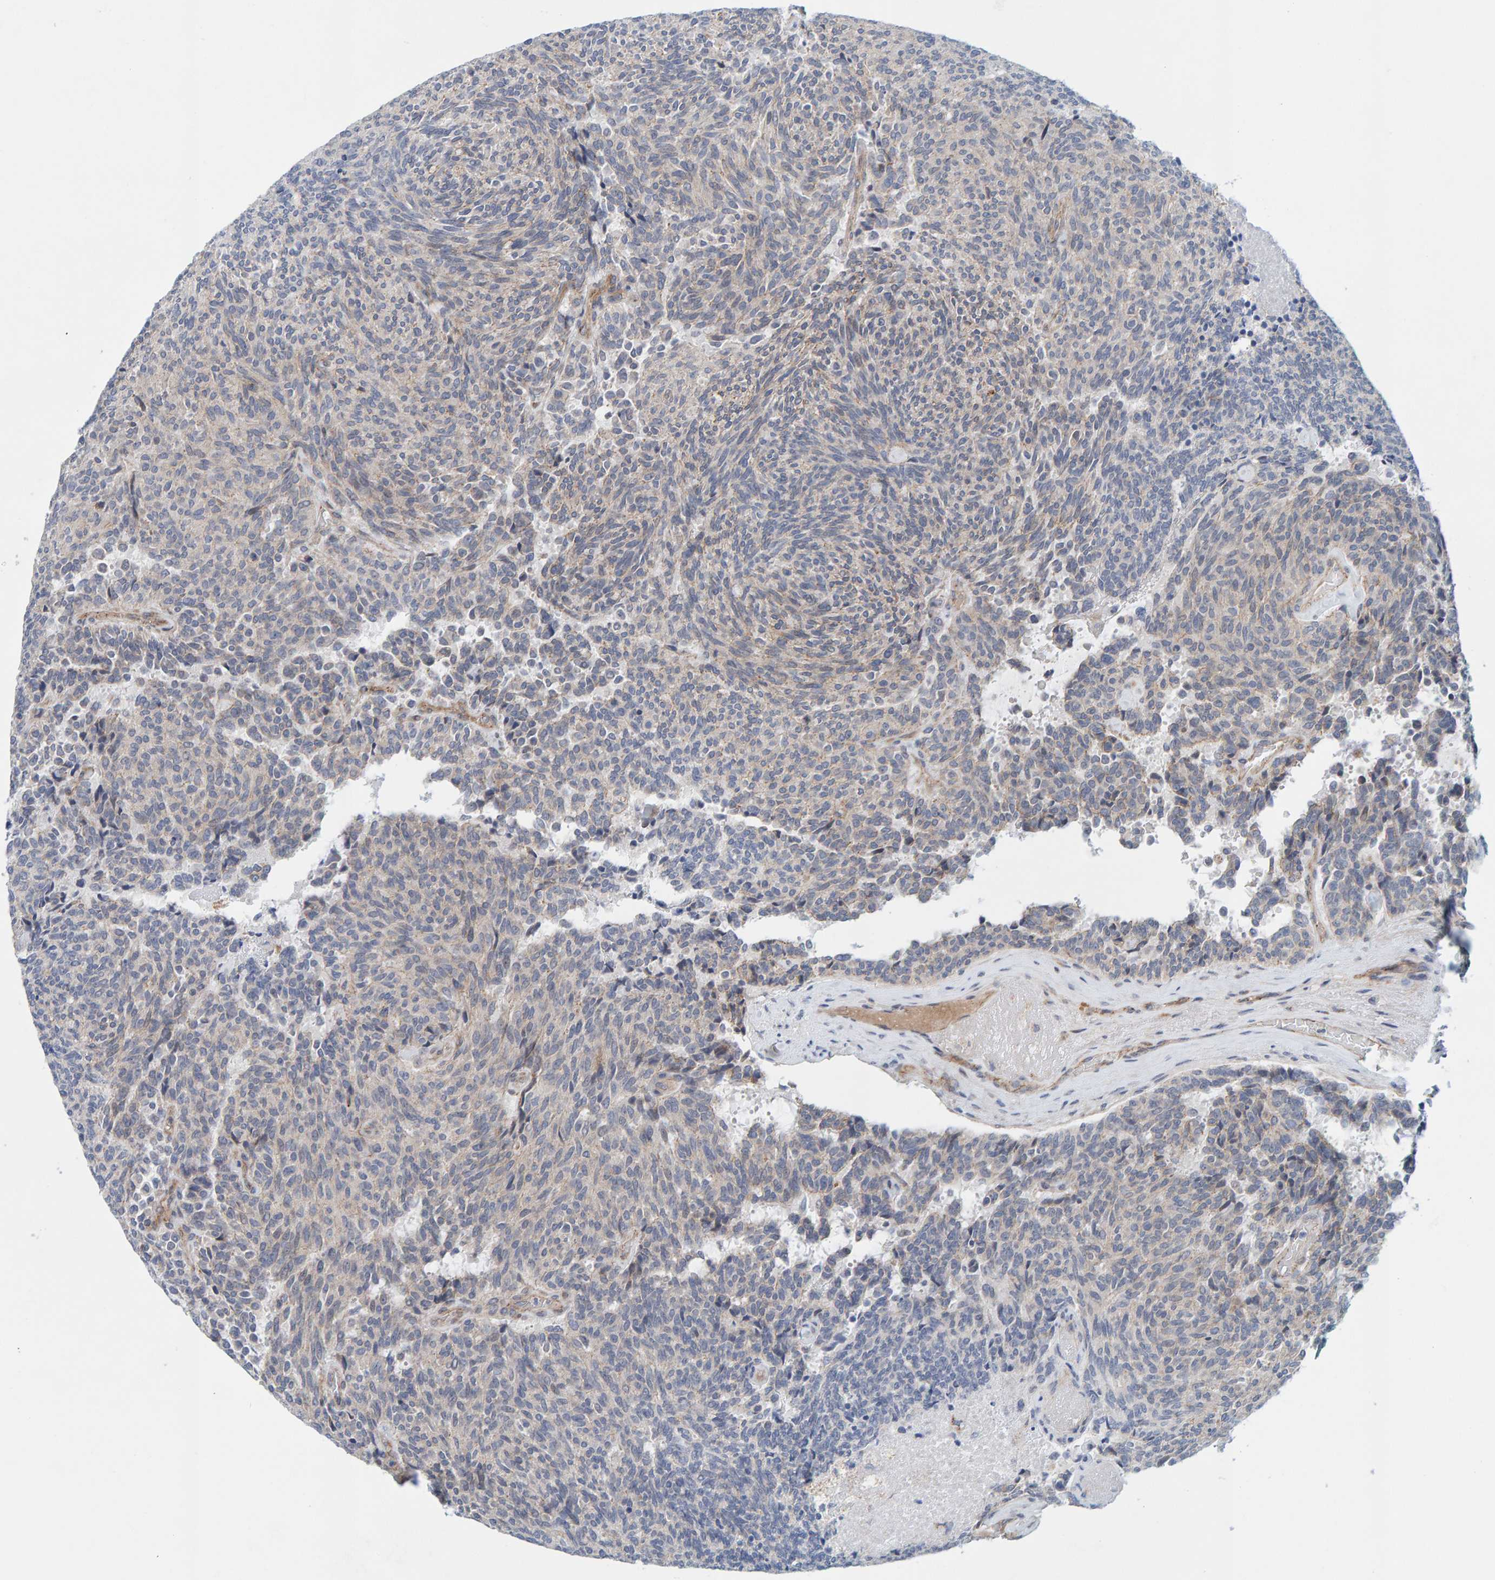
{"staining": {"intensity": "negative", "quantity": "none", "location": "none"}, "tissue": "carcinoid", "cell_type": "Tumor cells", "image_type": "cancer", "snomed": [{"axis": "morphology", "description": "Carcinoid, malignant, NOS"}, {"axis": "topography", "description": "Pancreas"}], "caption": "Immunohistochemistry of carcinoid (malignant) displays no staining in tumor cells.", "gene": "KRBA2", "patient": {"sex": "female", "age": 54}}